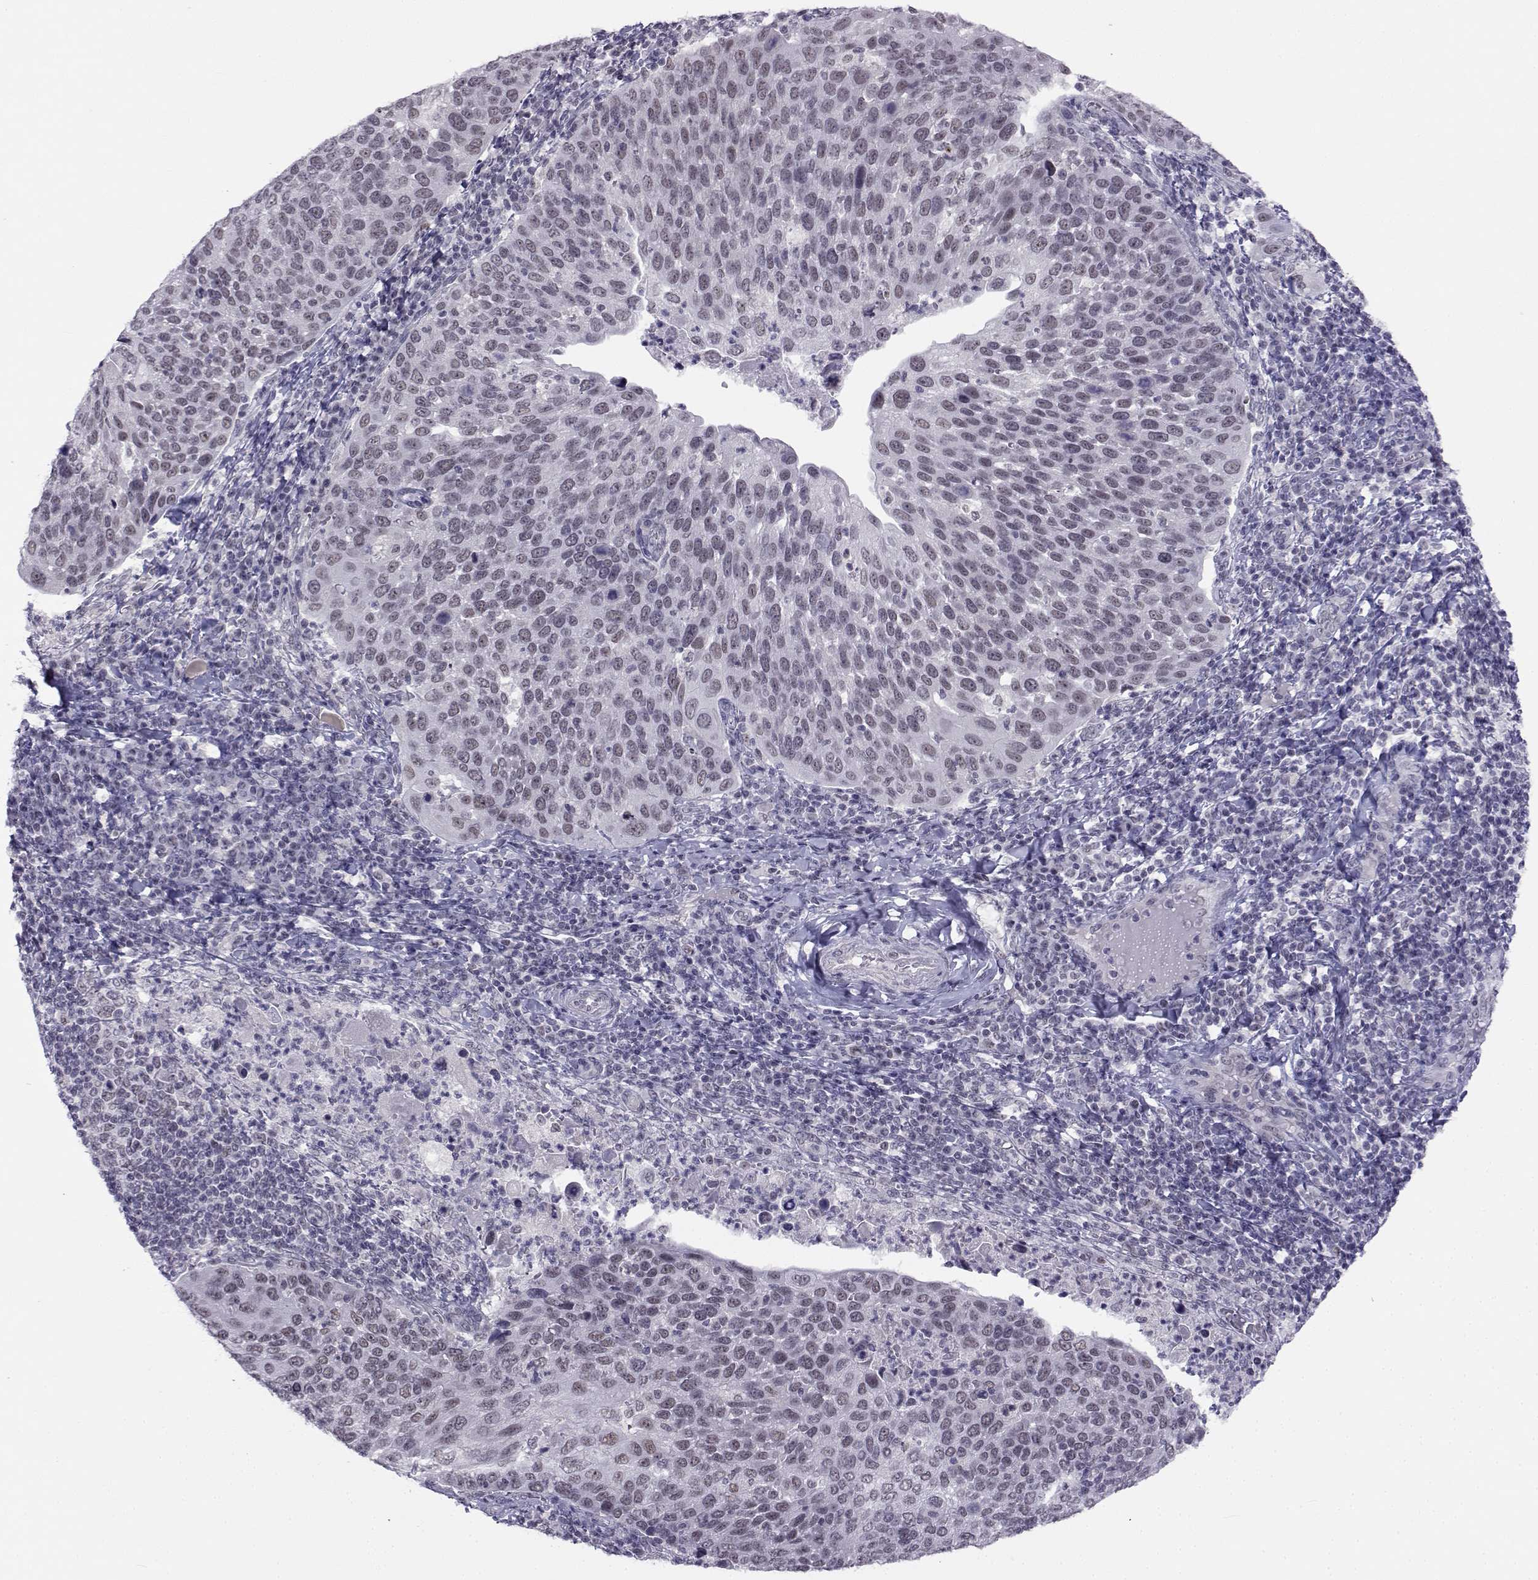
{"staining": {"intensity": "negative", "quantity": "none", "location": "none"}, "tissue": "cervical cancer", "cell_type": "Tumor cells", "image_type": "cancer", "snomed": [{"axis": "morphology", "description": "Squamous cell carcinoma, NOS"}, {"axis": "topography", "description": "Cervix"}], "caption": "Human squamous cell carcinoma (cervical) stained for a protein using IHC reveals no expression in tumor cells.", "gene": "MED26", "patient": {"sex": "female", "age": 54}}